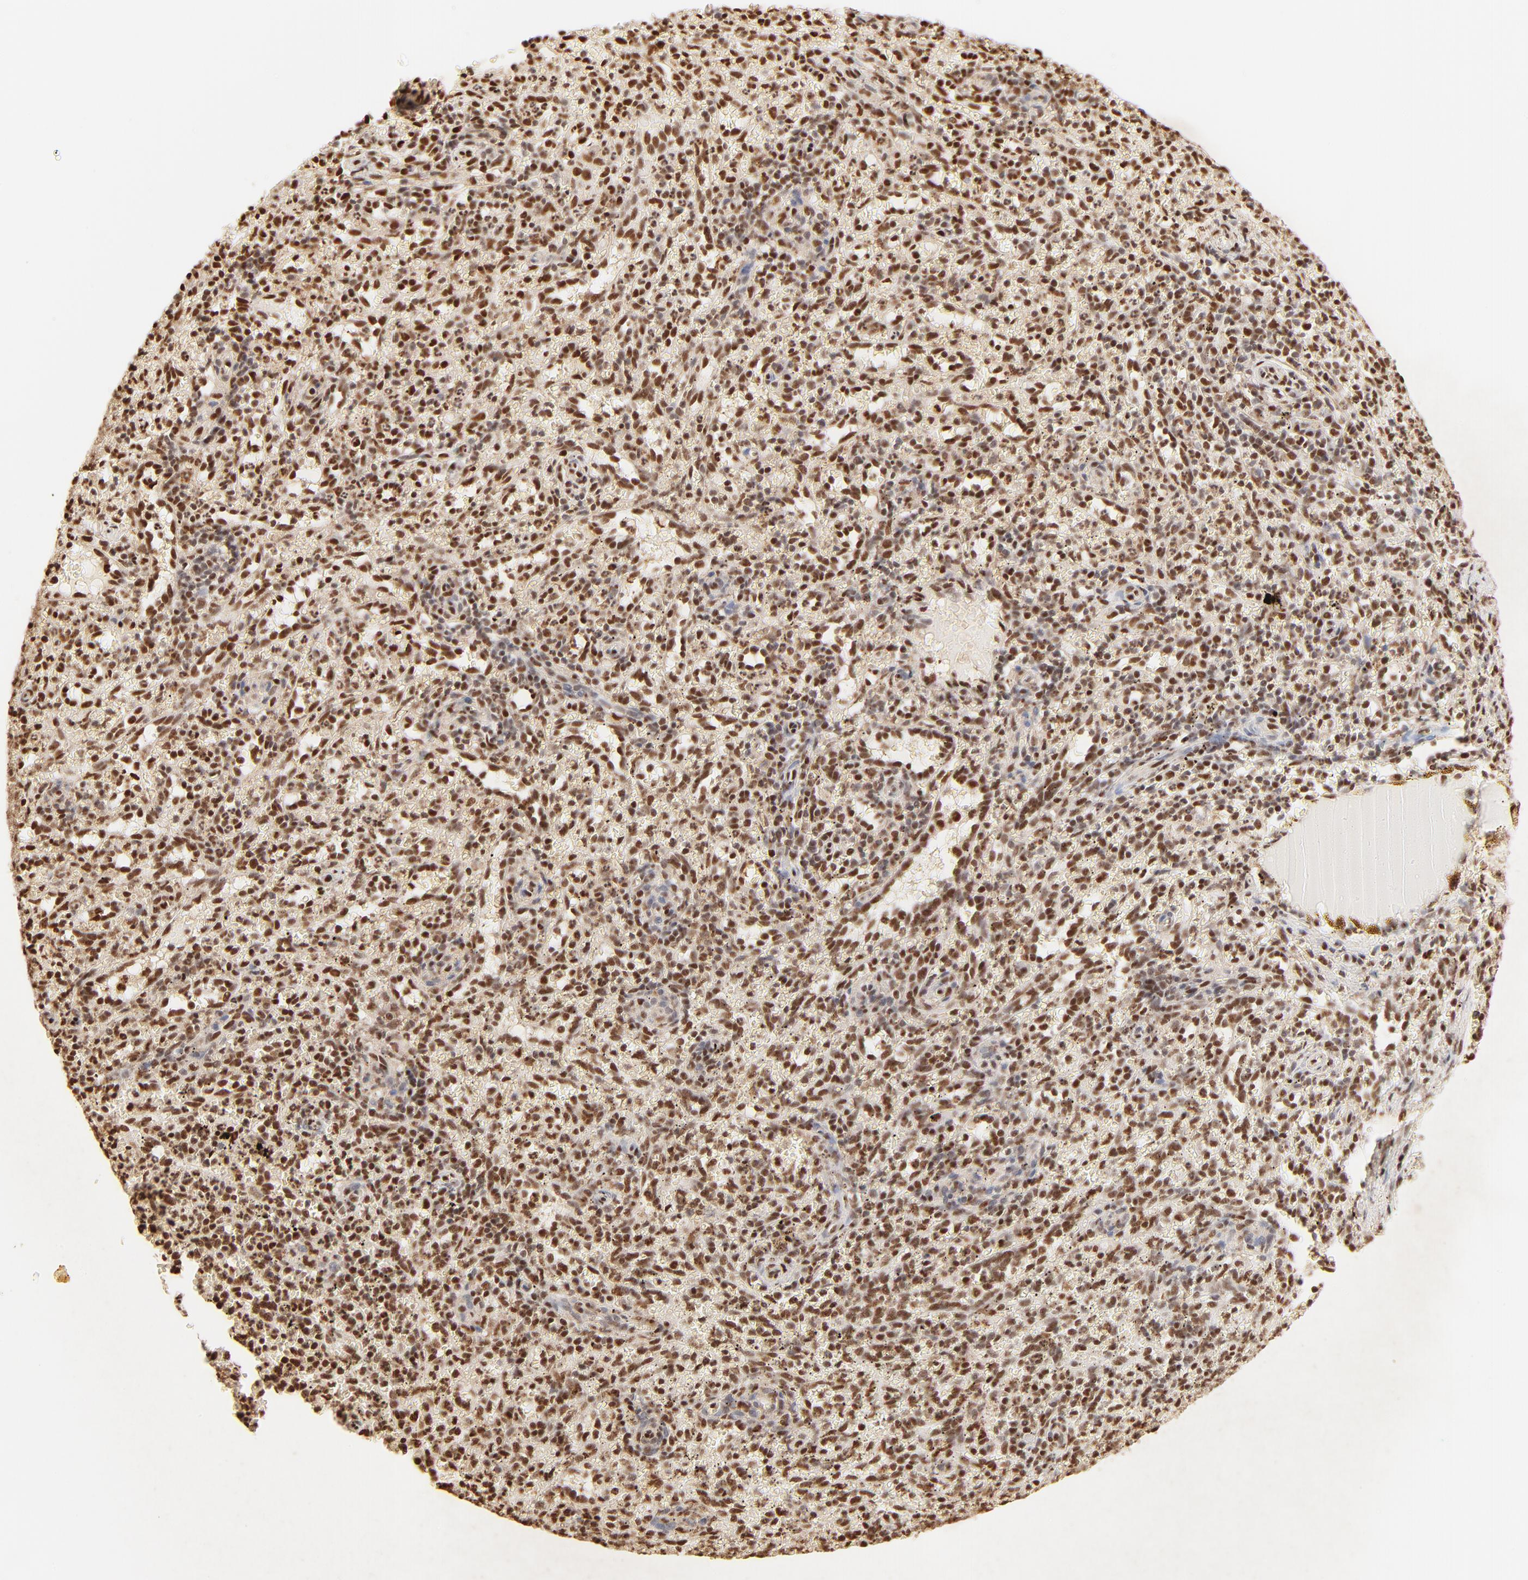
{"staining": {"intensity": "strong", "quantity": ">75%", "location": "nuclear"}, "tissue": "spleen", "cell_type": "Cells in red pulp", "image_type": "normal", "snomed": [{"axis": "morphology", "description": "Normal tissue, NOS"}, {"axis": "topography", "description": "Spleen"}], "caption": "High-power microscopy captured an immunohistochemistry image of benign spleen, revealing strong nuclear expression in approximately >75% of cells in red pulp.", "gene": "FAM50A", "patient": {"sex": "female", "age": 10}}